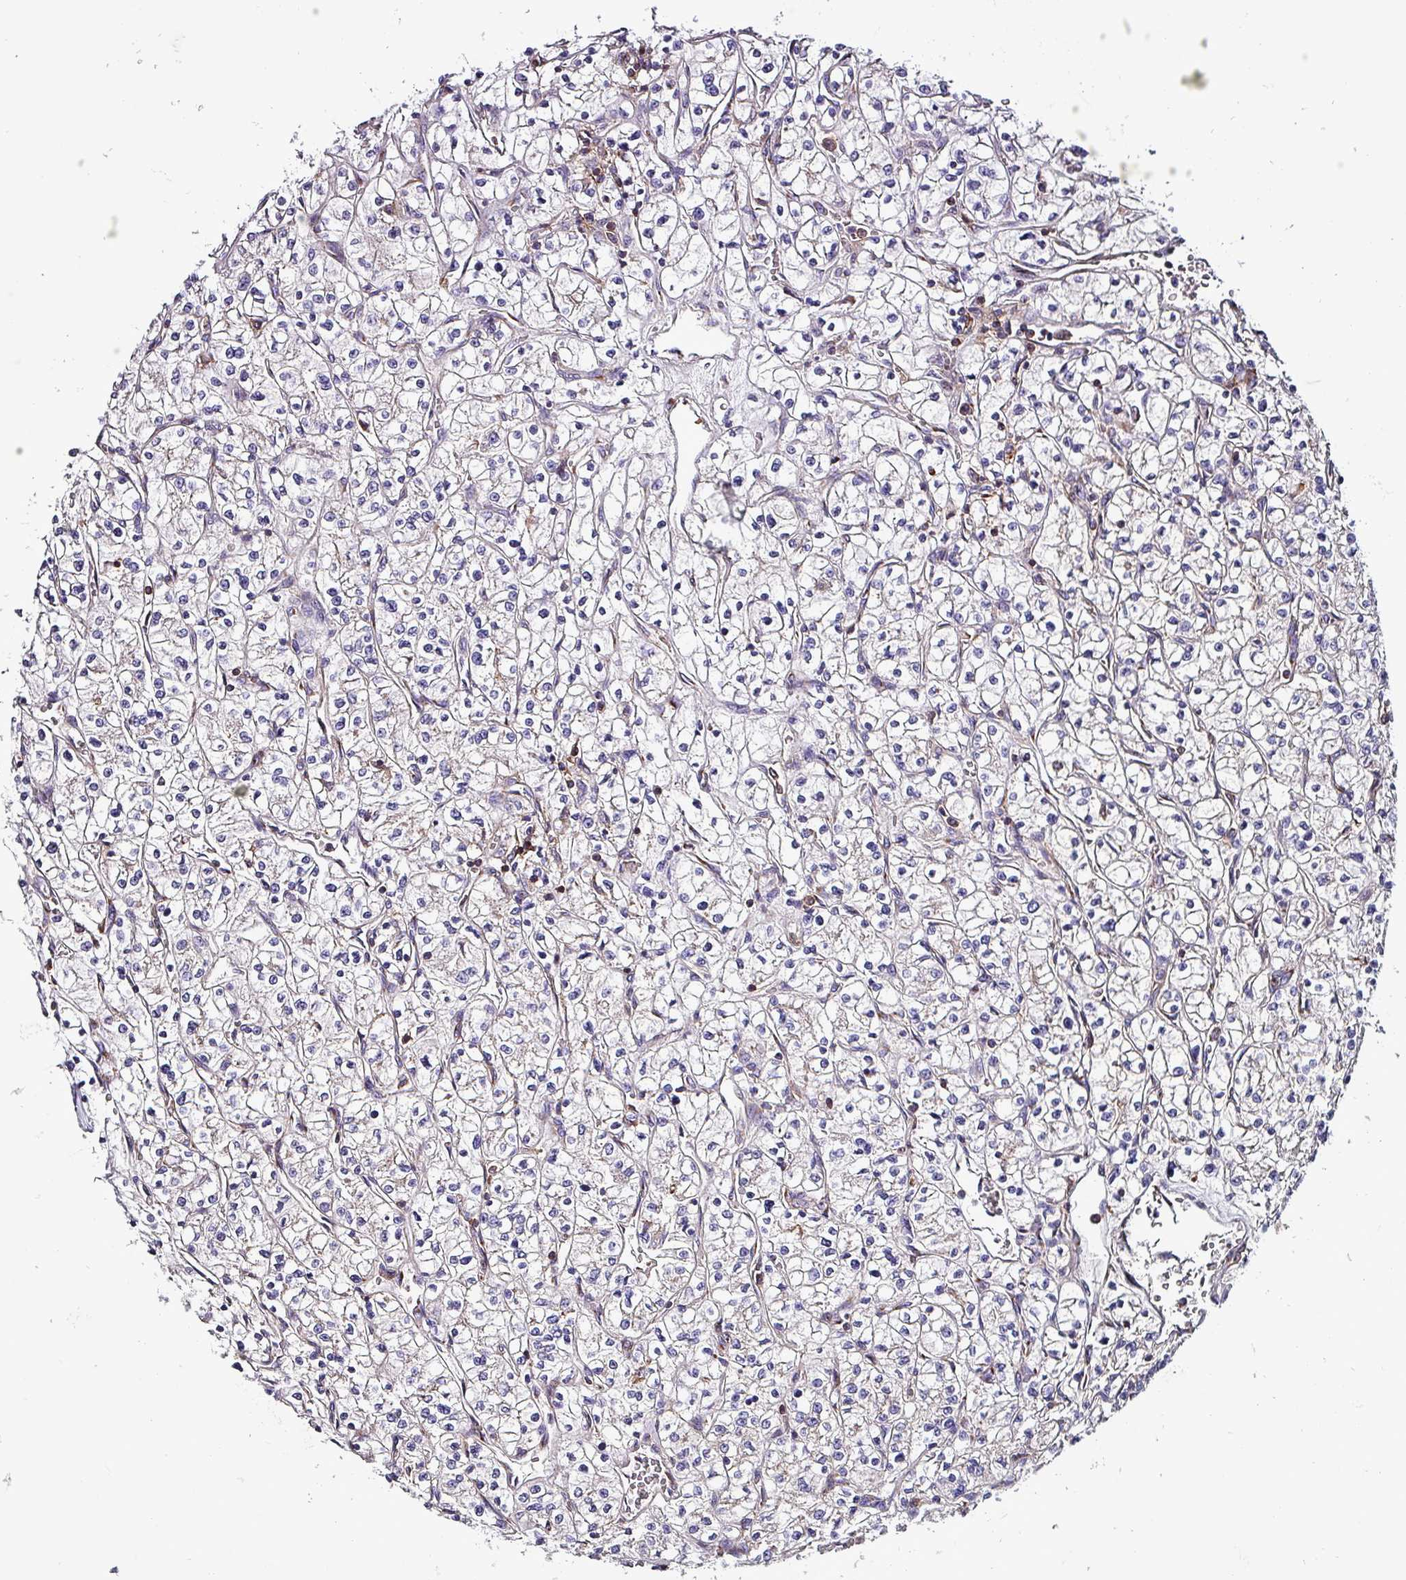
{"staining": {"intensity": "negative", "quantity": "none", "location": "none"}, "tissue": "renal cancer", "cell_type": "Tumor cells", "image_type": "cancer", "snomed": [{"axis": "morphology", "description": "Adenocarcinoma, NOS"}, {"axis": "topography", "description": "Kidney"}], "caption": "Tumor cells show no significant expression in renal adenocarcinoma.", "gene": "VAMP4", "patient": {"sex": "female", "age": 64}}